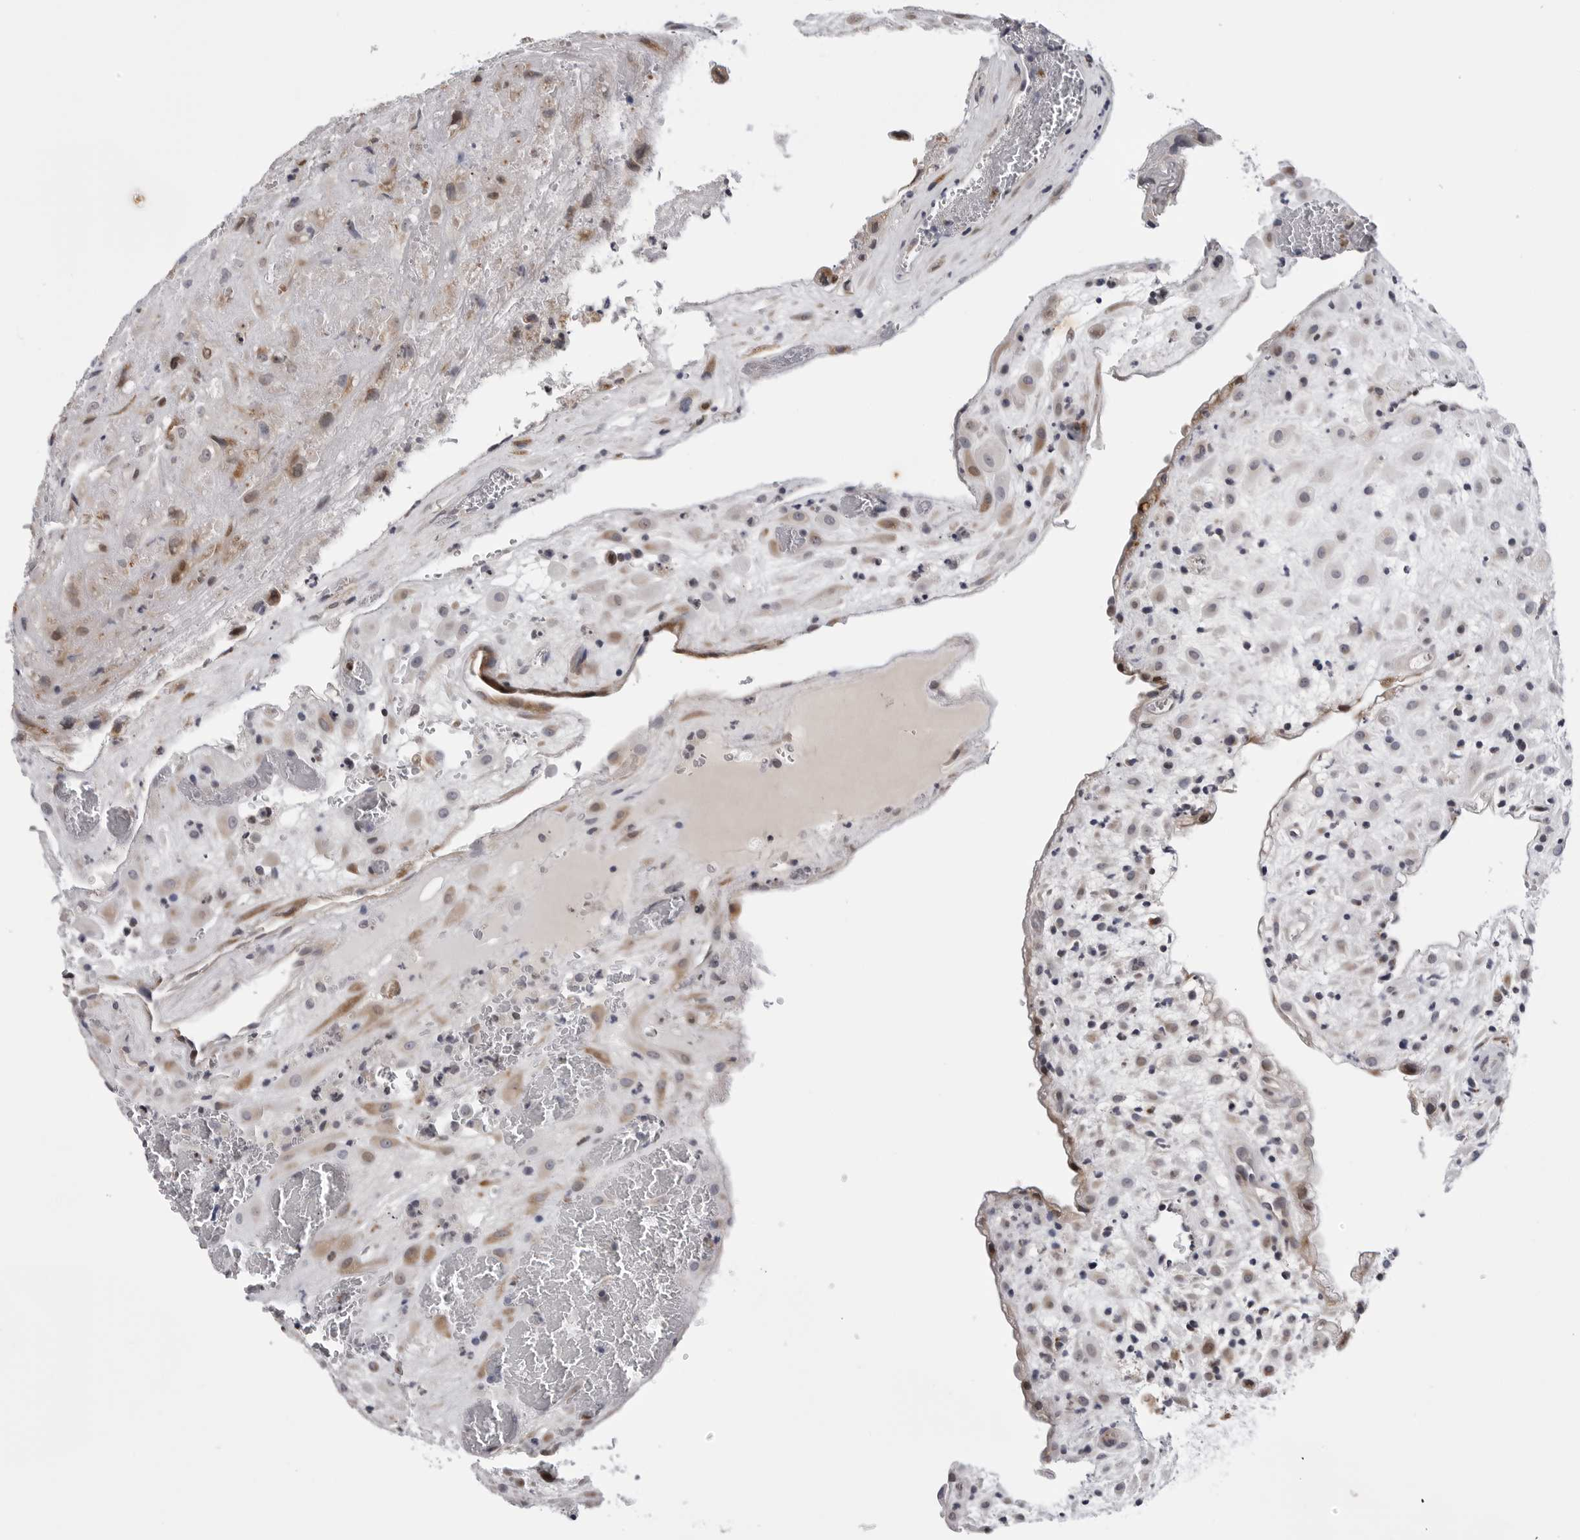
{"staining": {"intensity": "weak", "quantity": "25%-75%", "location": "cytoplasmic/membranous"}, "tissue": "placenta", "cell_type": "Decidual cells", "image_type": "normal", "snomed": [{"axis": "morphology", "description": "Normal tissue, NOS"}, {"axis": "topography", "description": "Placenta"}], "caption": "A brown stain labels weak cytoplasmic/membranous positivity of a protein in decidual cells of unremarkable human placenta.", "gene": "CDK20", "patient": {"sex": "female", "age": 35}}